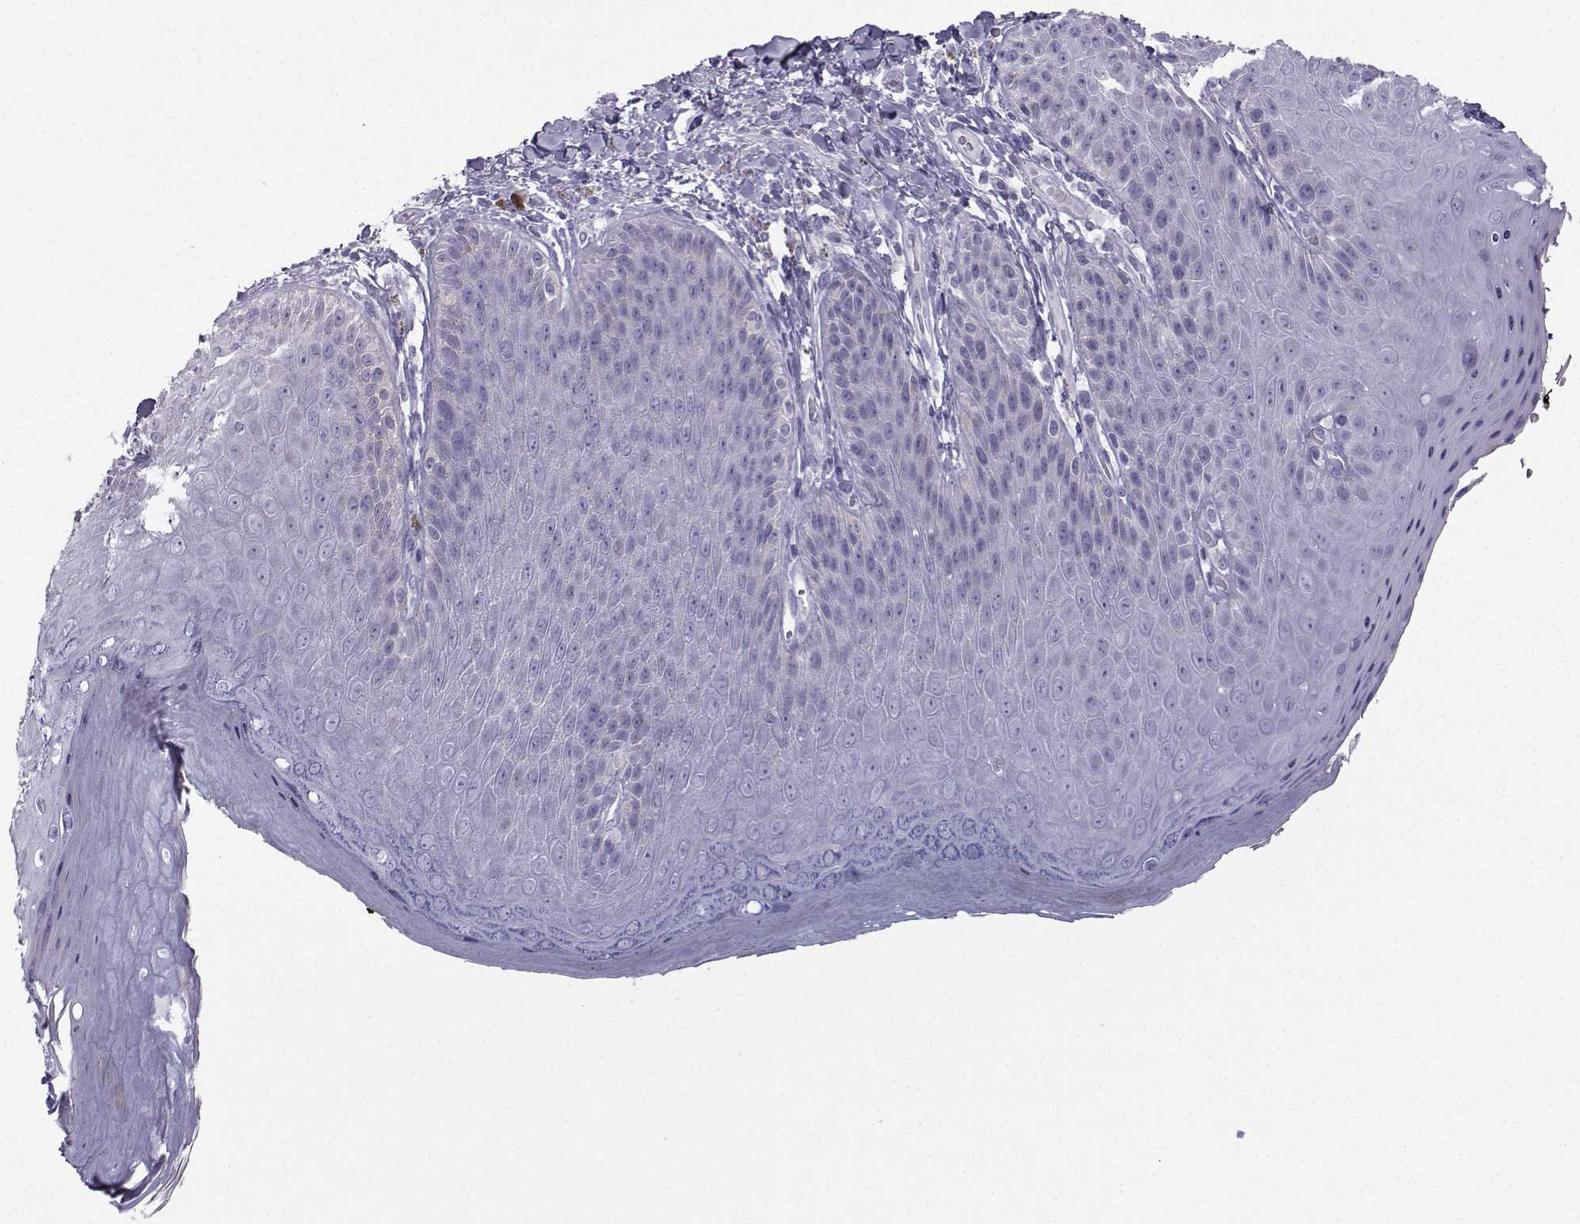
{"staining": {"intensity": "negative", "quantity": "none", "location": "none"}, "tissue": "skin", "cell_type": "Epidermal cells", "image_type": "normal", "snomed": [{"axis": "morphology", "description": "Normal tissue, NOS"}, {"axis": "topography", "description": "Anal"}], "caption": "A high-resolution photomicrograph shows immunohistochemistry (IHC) staining of benign skin, which exhibits no significant staining in epidermal cells.", "gene": "ZBTB8B", "patient": {"sex": "male", "age": 53}}